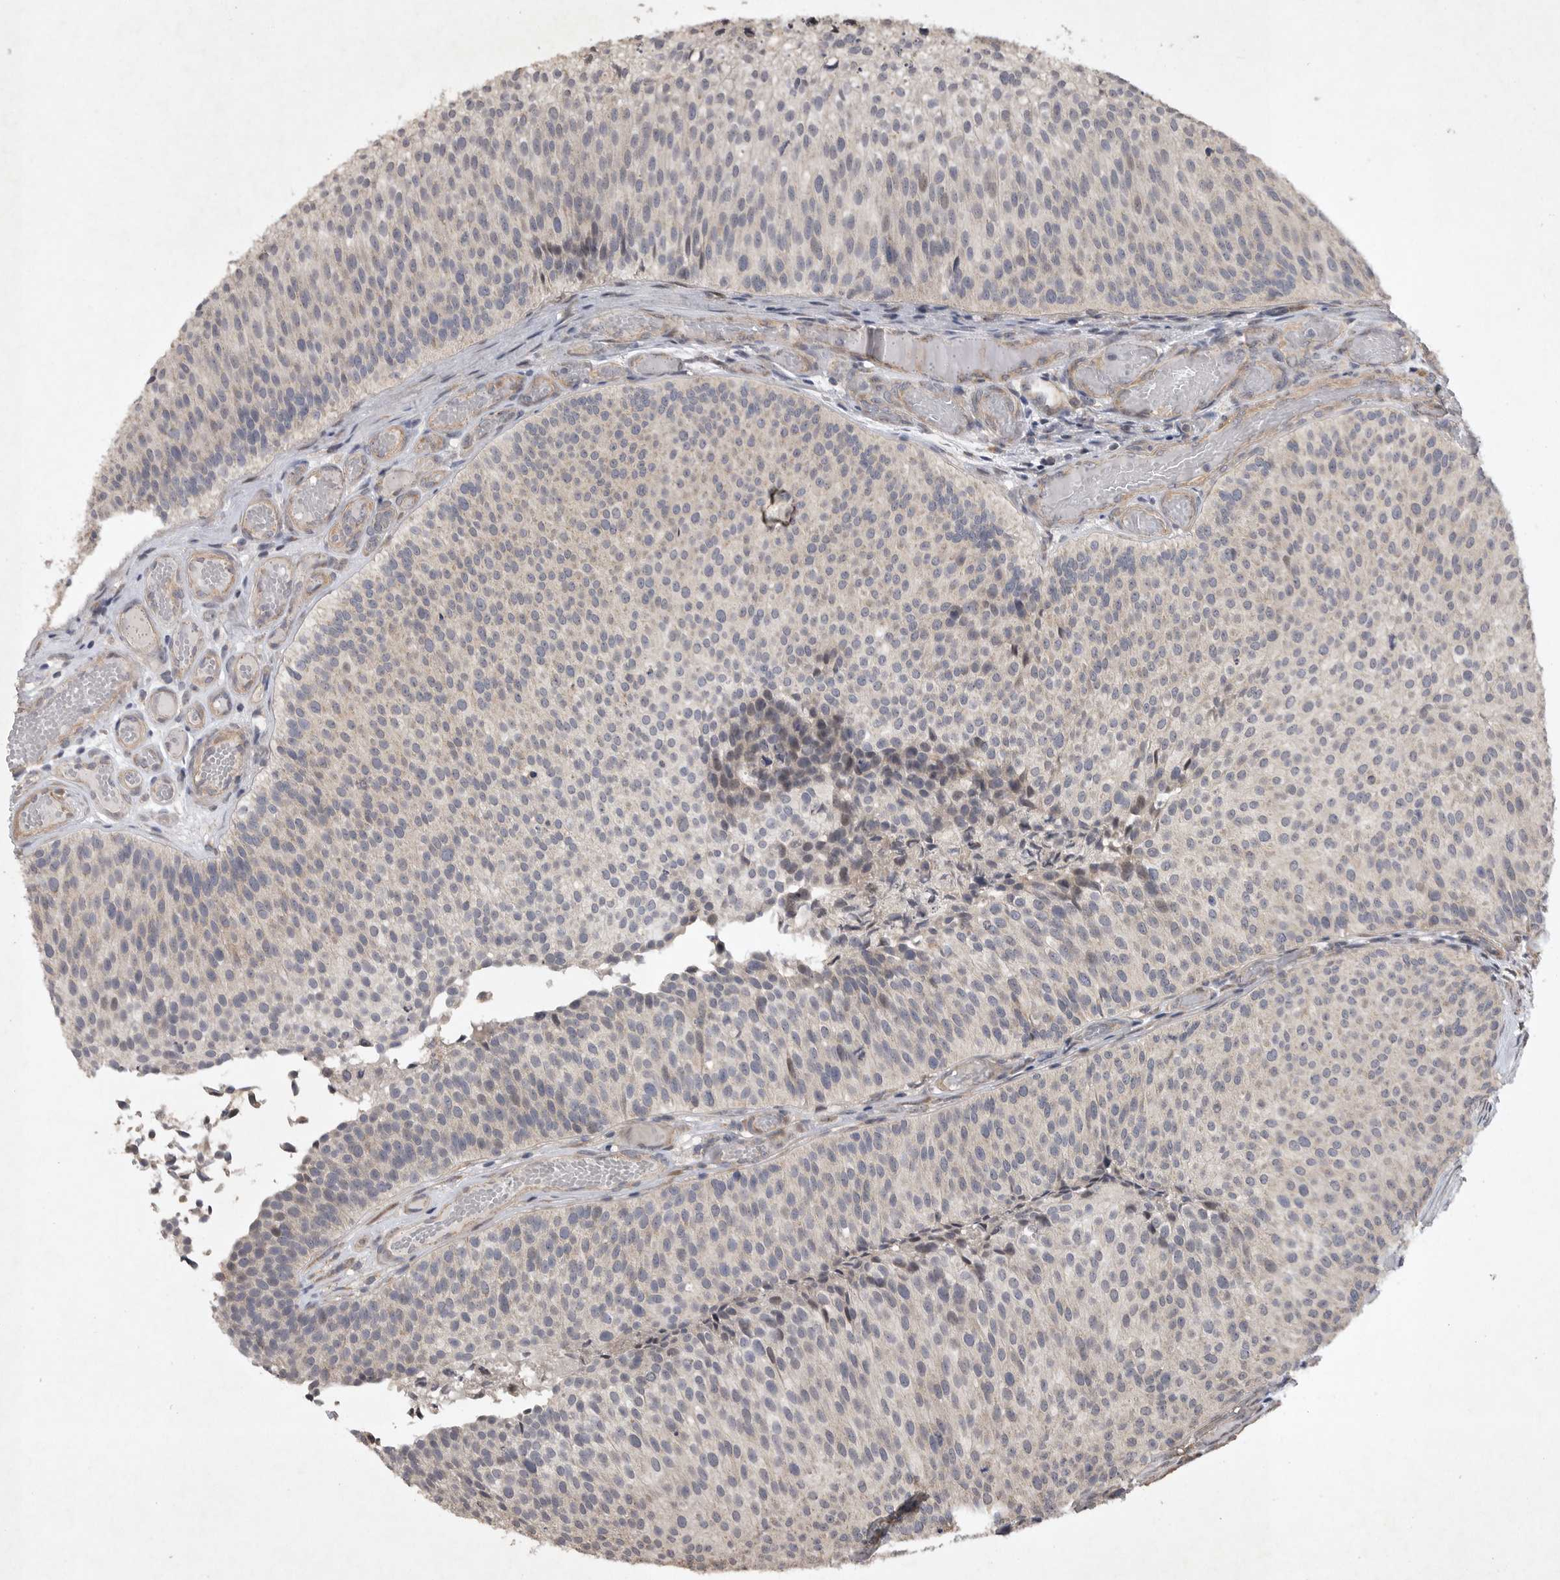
{"staining": {"intensity": "negative", "quantity": "none", "location": "none"}, "tissue": "urothelial cancer", "cell_type": "Tumor cells", "image_type": "cancer", "snomed": [{"axis": "morphology", "description": "Urothelial carcinoma, Low grade"}, {"axis": "topography", "description": "Urinary bladder"}], "caption": "The histopathology image shows no staining of tumor cells in urothelial carcinoma (low-grade).", "gene": "EDEM3", "patient": {"sex": "male", "age": 86}}